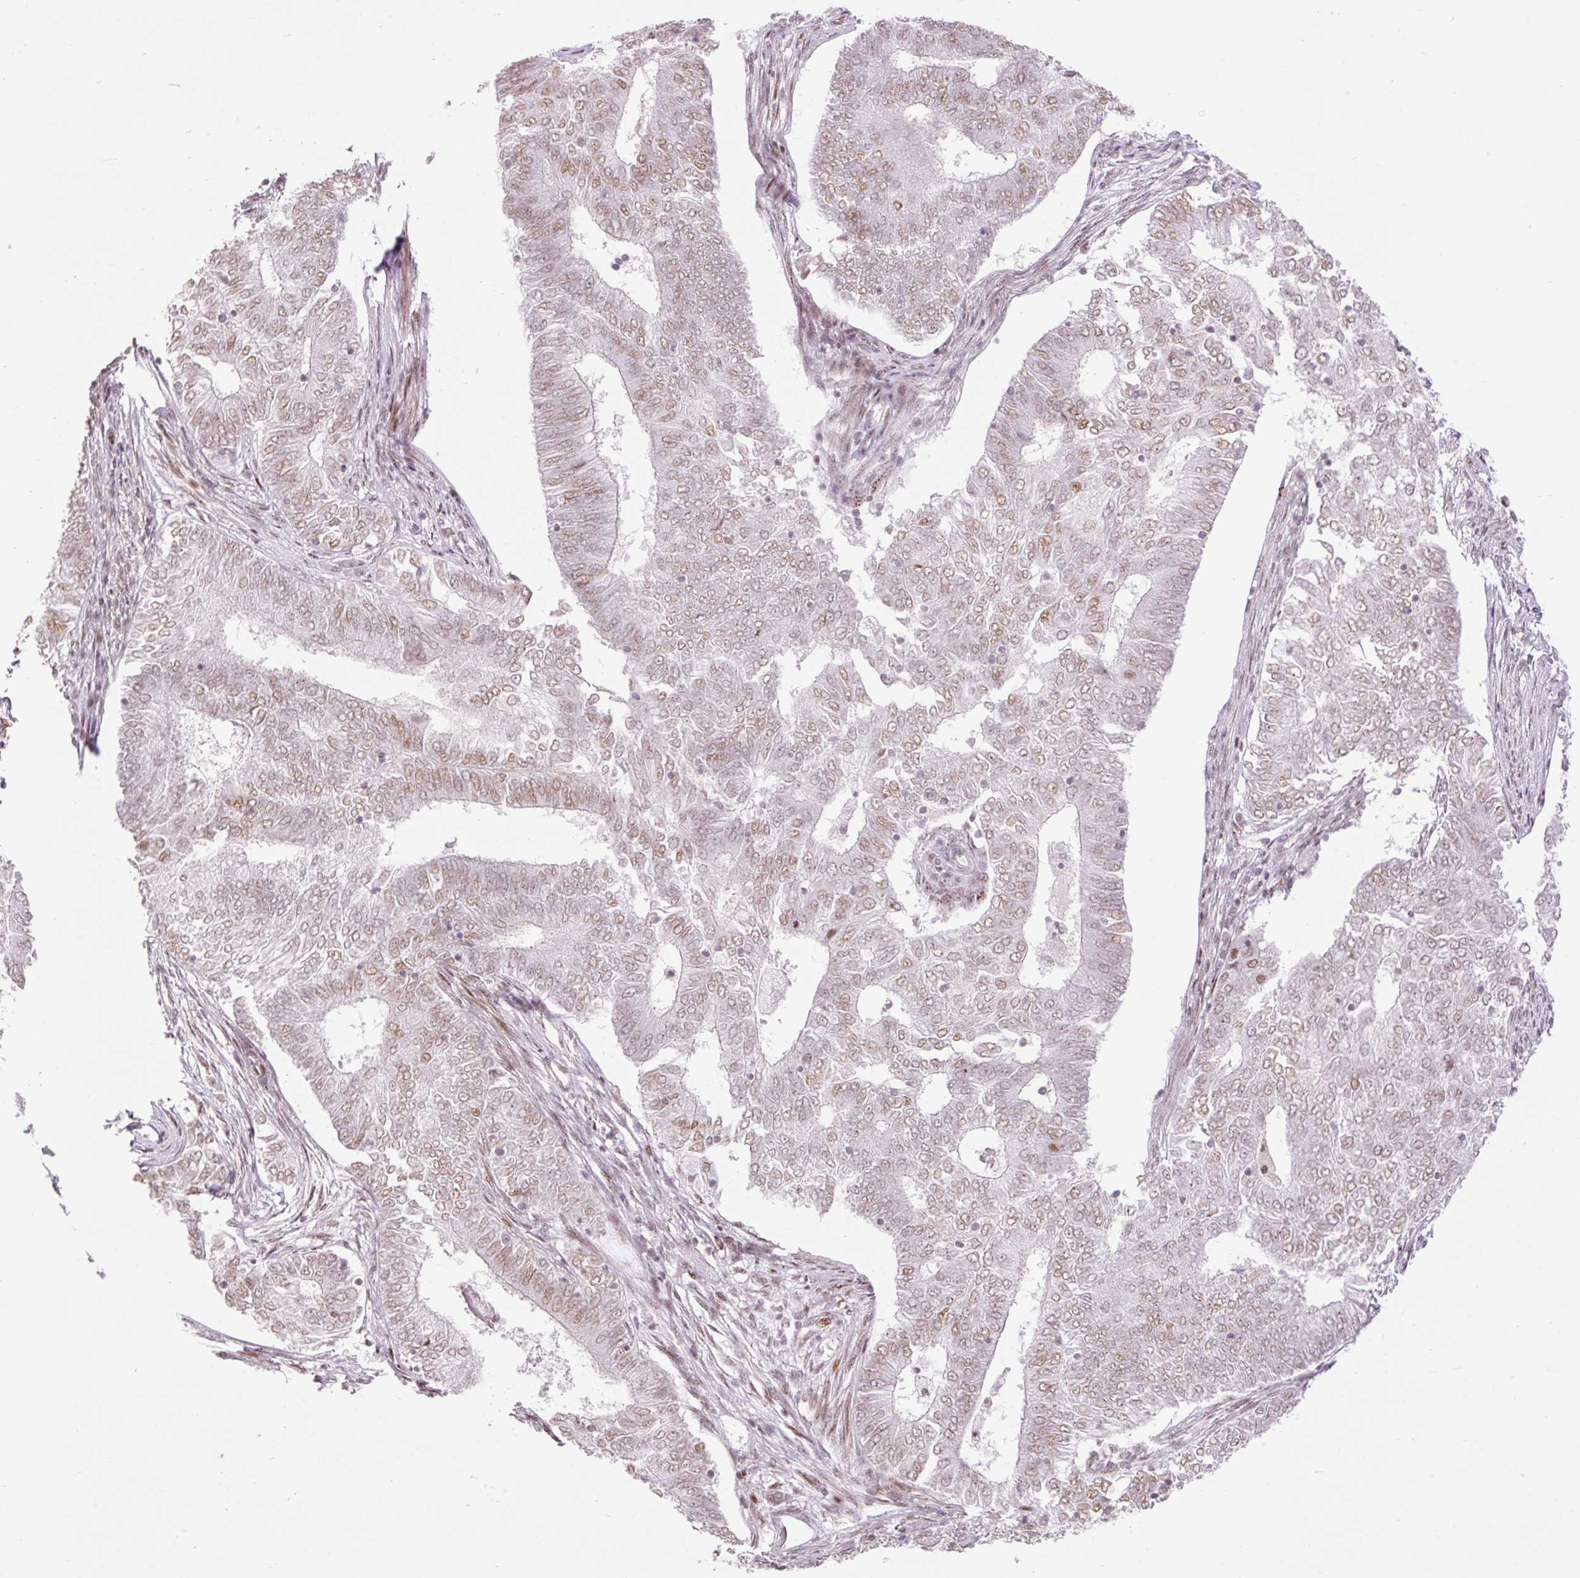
{"staining": {"intensity": "weak", "quantity": "25%-75%", "location": "nuclear"}, "tissue": "endometrial cancer", "cell_type": "Tumor cells", "image_type": "cancer", "snomed": [{"axis": "morphology", "description": "Adenocarcinoma, NOS"}, {"axis": "topography", "description": "Endometrium"}], "caption": "A histopathology image of endometrial adenocarcinoma stained for a protein reveals weak nuclear brown staining in tumor cells.", "gene": "RIPPLY3", "patient": {"sex": "female", "age": 62}}